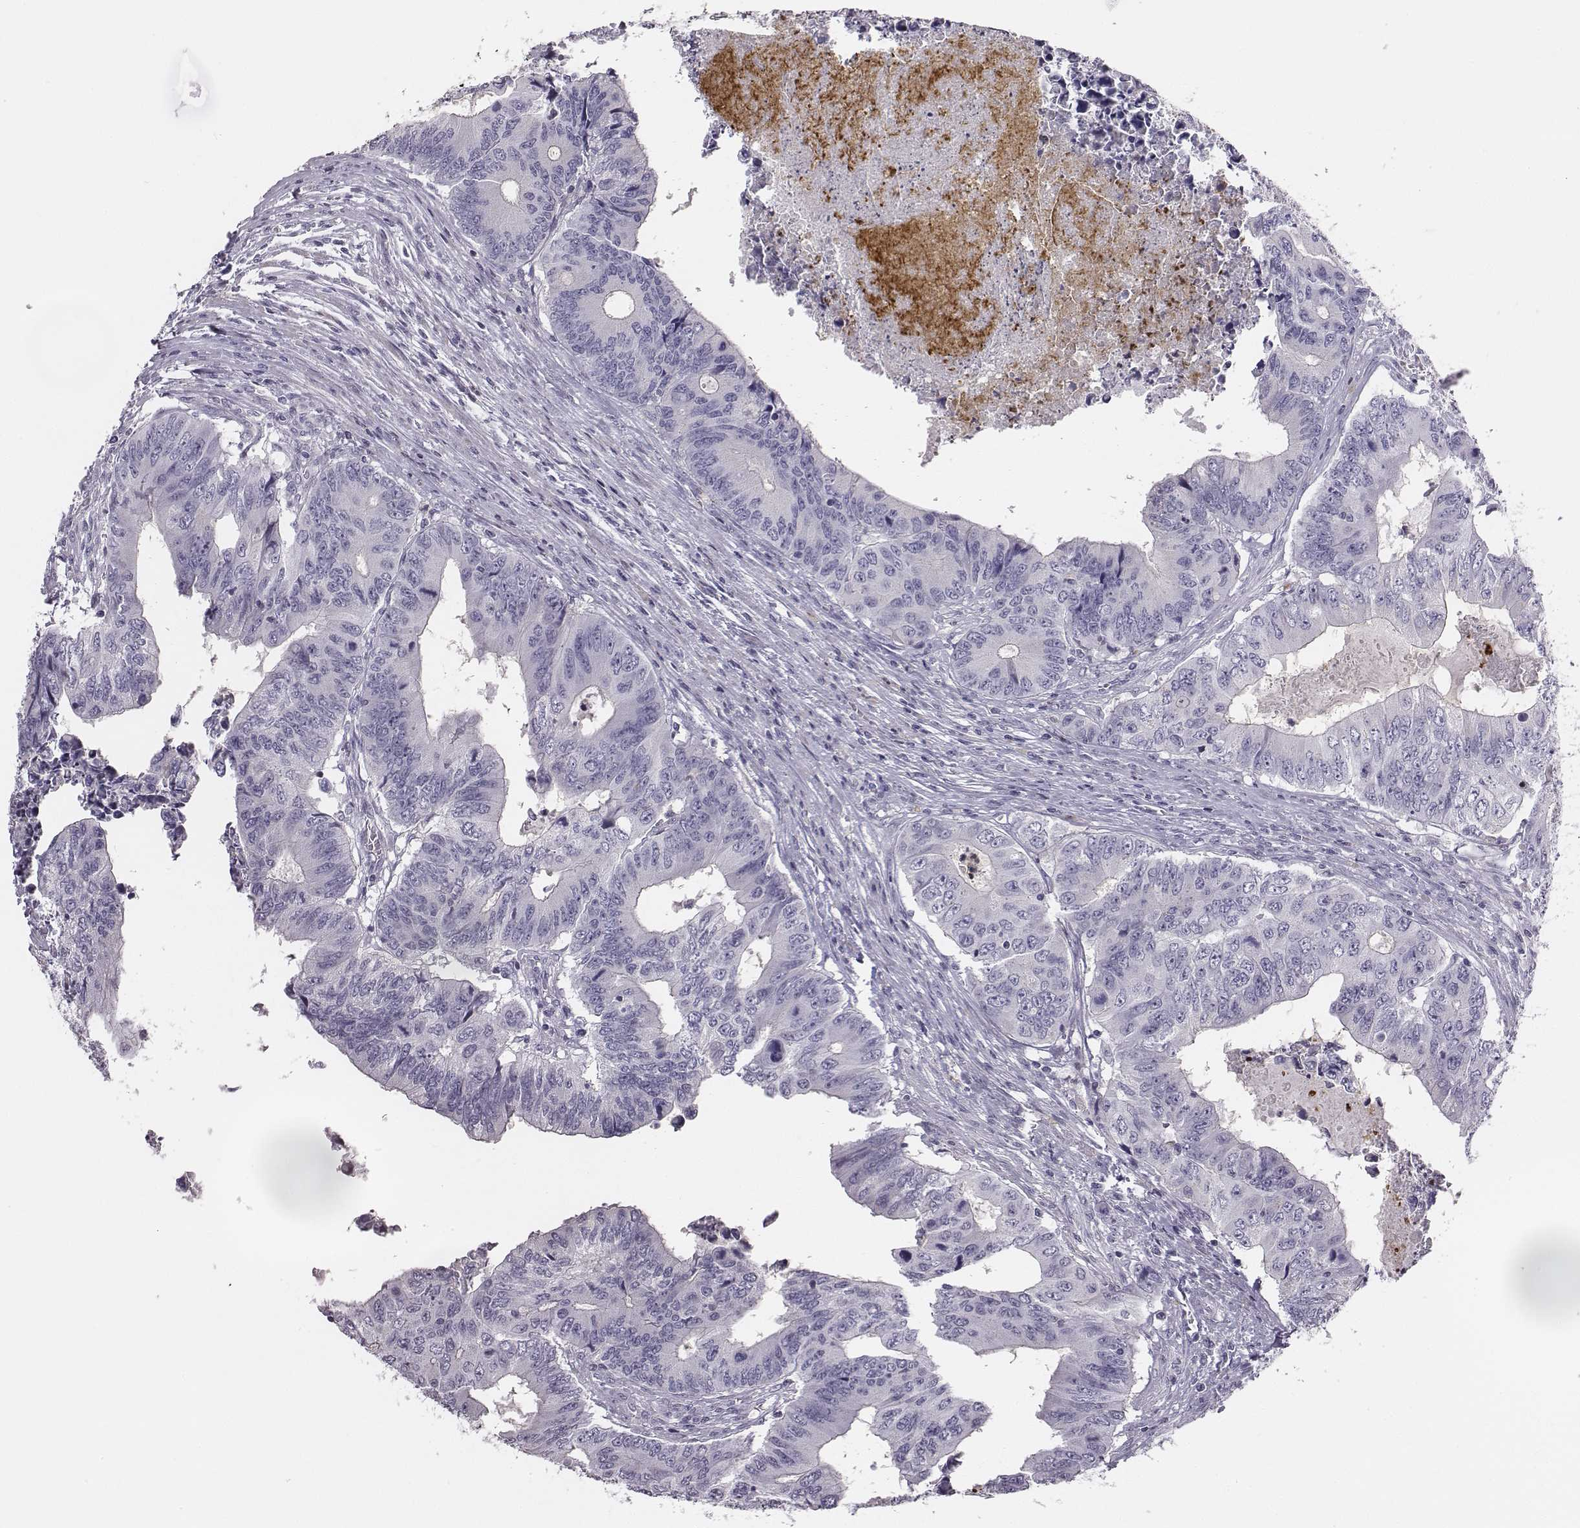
{"staining": {"intensity": "negative", "quantity": "none", "location": "none"}, "tissue": "colorectal cancer", "cell_type": "Tumor cells", "image_type": "cancer", "snomed": [{"axis": "morphology", "description": "Adenocarcinoma, NOS"}, {"axis": "topography", "description": "Colon"}], "caption": "A histopathology image of adenocarcinoma (colorectal) stained for a protein demonstrates no brown staining in tumor cells.", "gene": "ADAM7", "patient": {"sex": "male", "age": 53}}